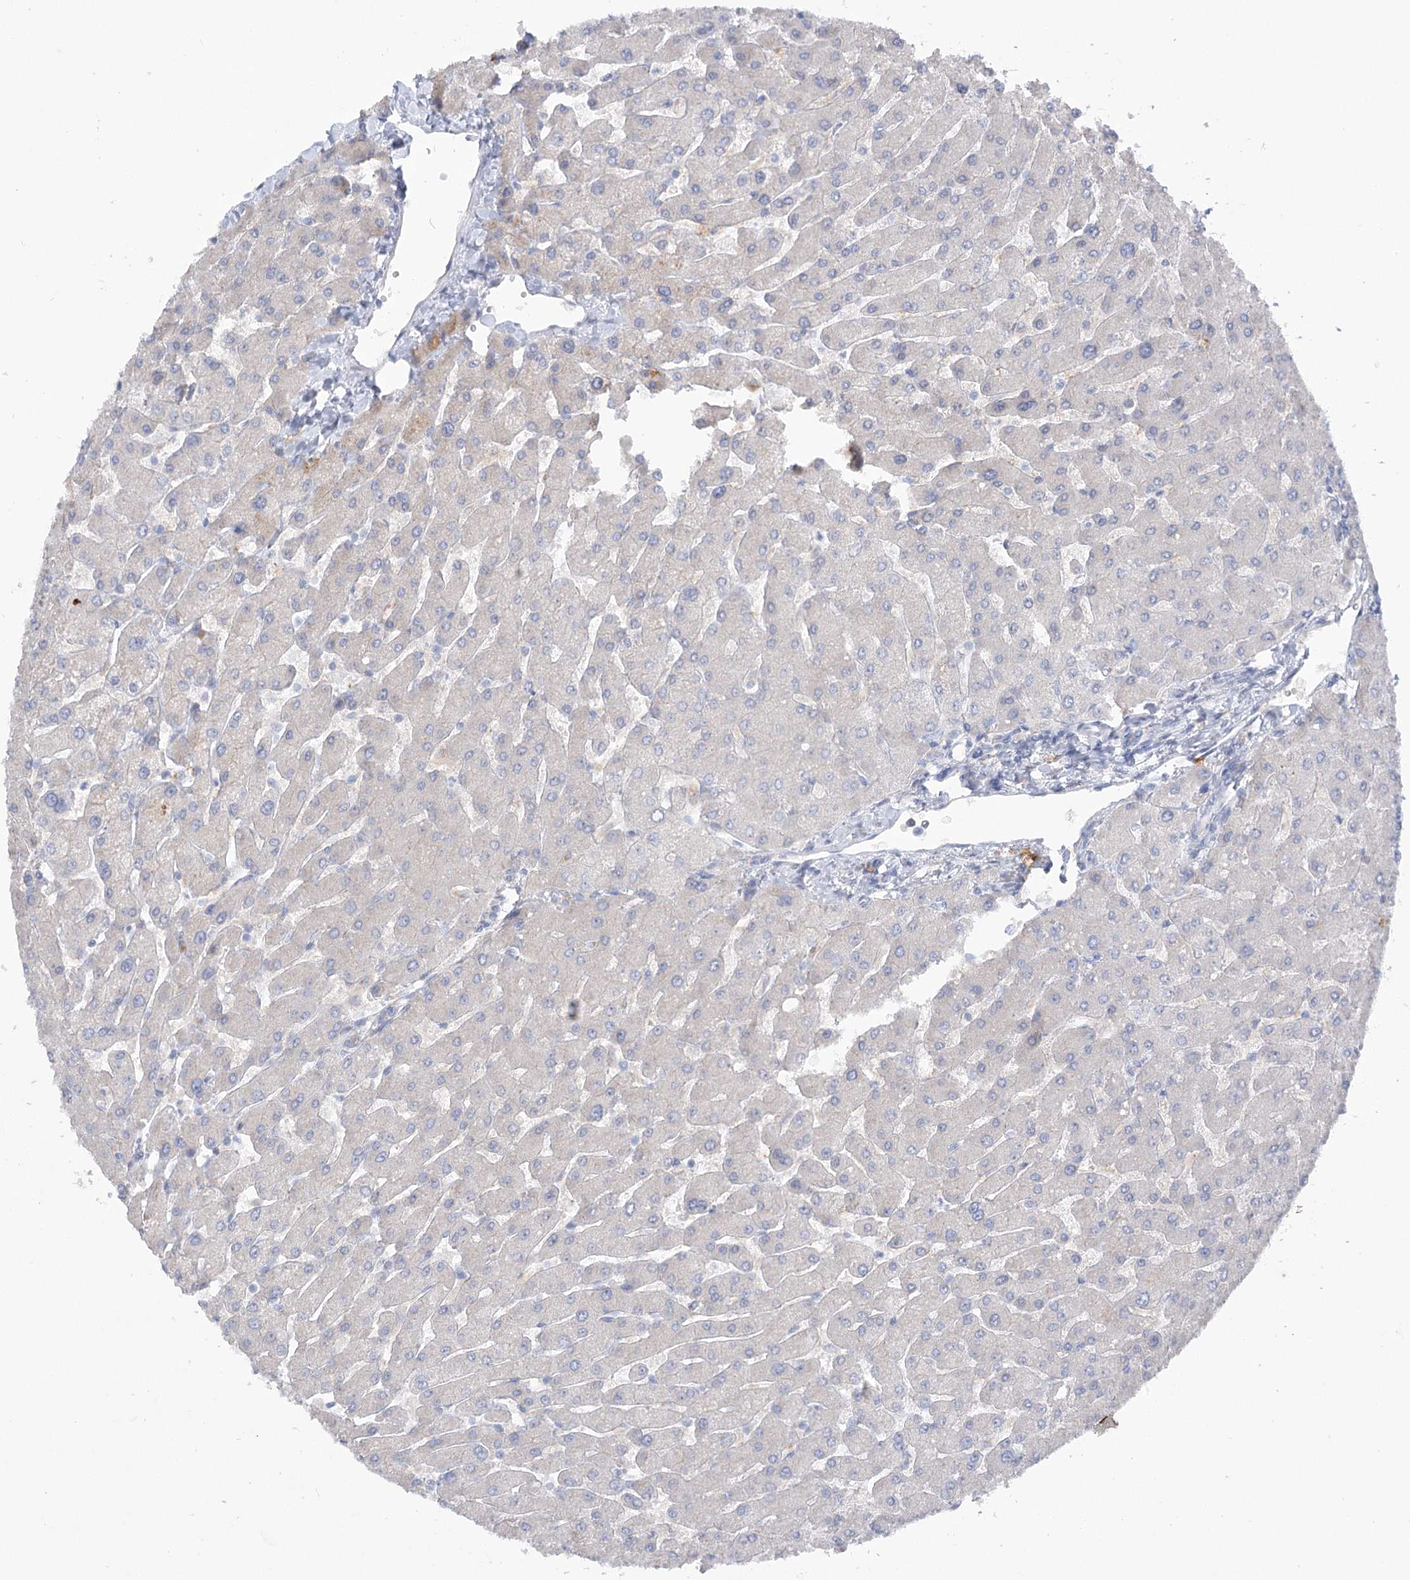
{"staining": {"intensity": "negative", "quantity": "none", "location": "none"}, "tissue": "liver", "cell_type": "Cholangiocytes", "image_type": "normal", "snomed": [{"axis": "morphology", "description": "Normal tissue, NOS"}, {"axis": "topography", "description": "Liver"}], "caption": "Human liver stained for a protein using immunohistochemistry exhibits no expression in cholangiocytes.", "gene": "GBF1", "patient": {"sex": "male", "age": 55}}